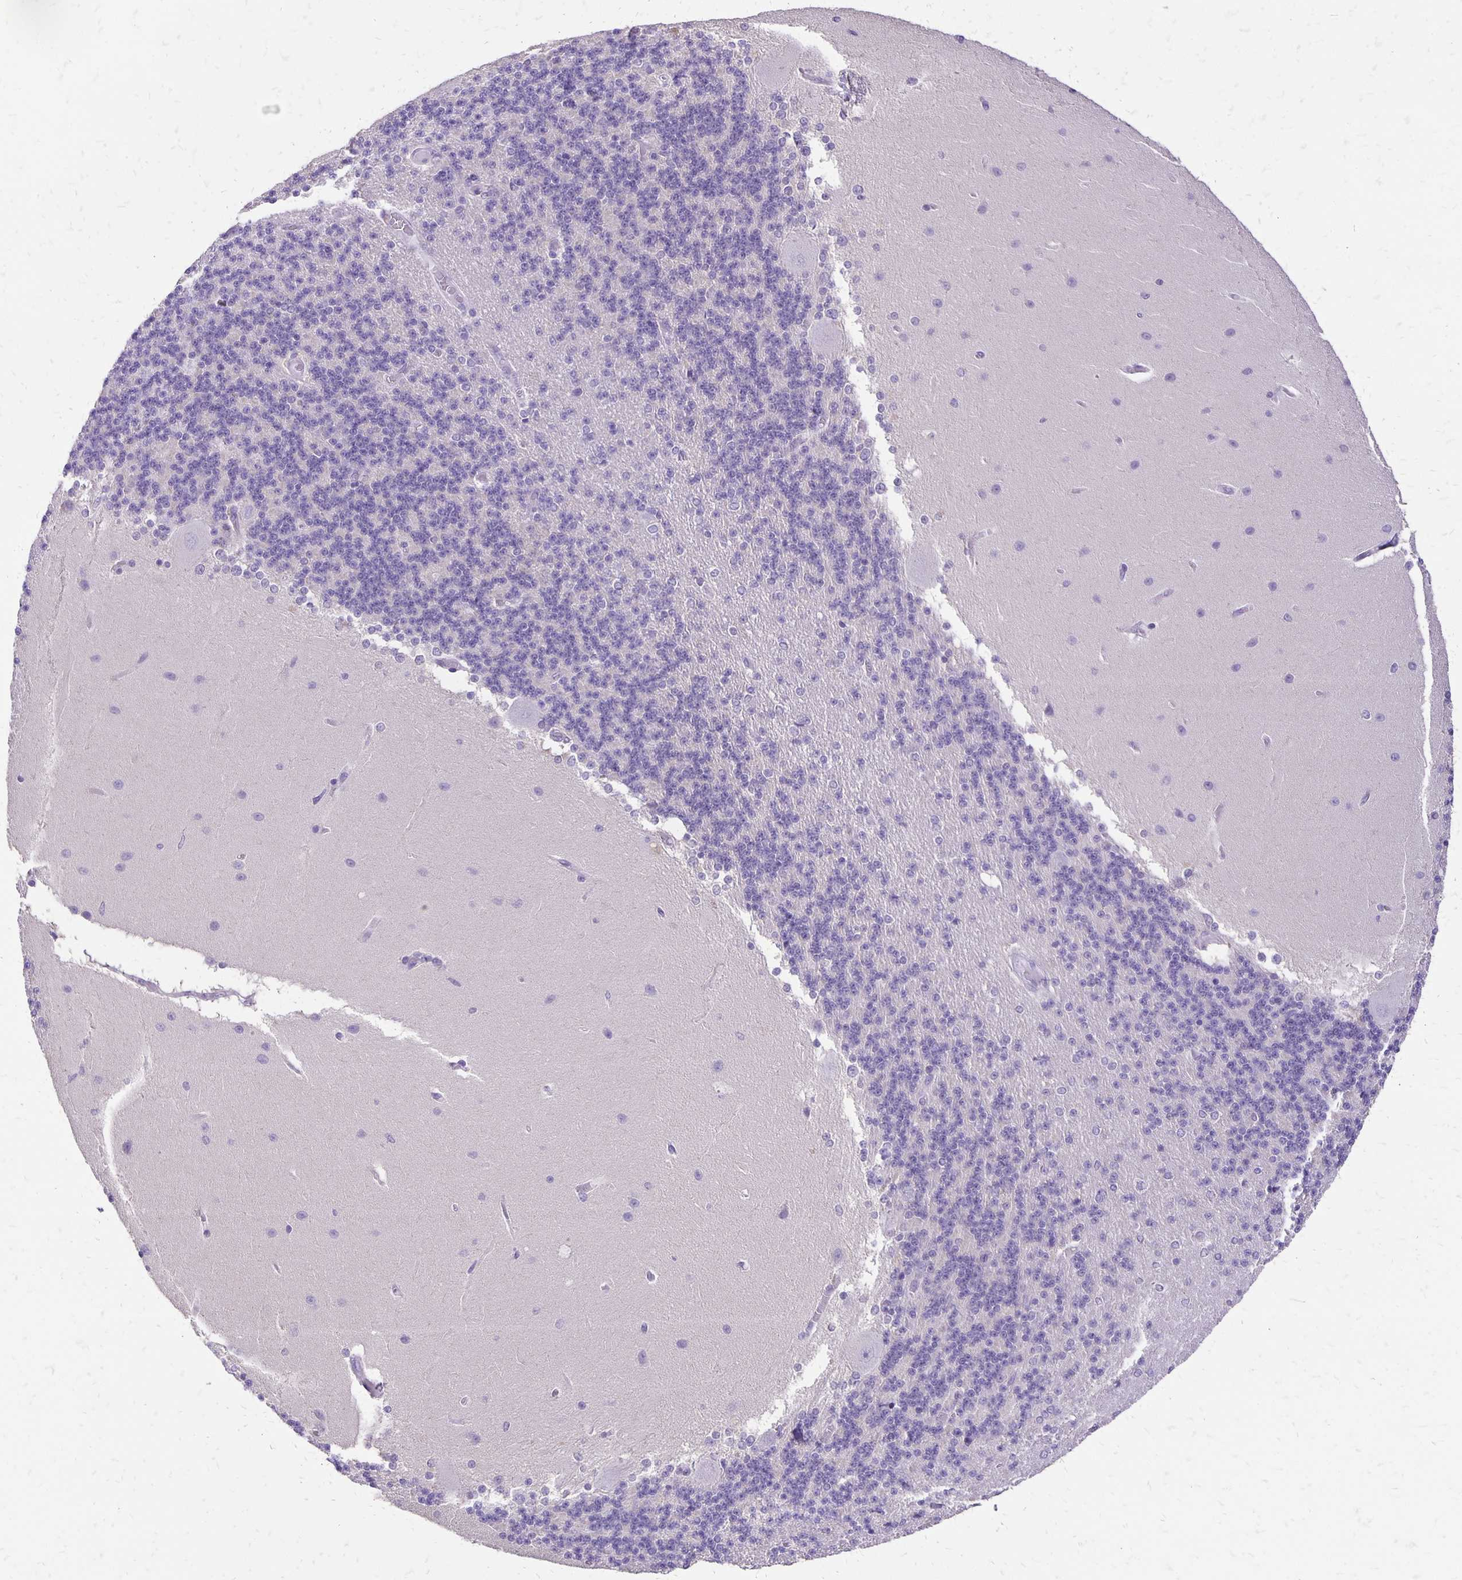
{"staining": {"intensity": "negative", "quantity": "none", "location": "none"}, "tissue": "cerebellum", "cell_type": "Cells in granular layer", "image_type": "normal", "snomed": [{"axis": "morphology", "description": "Normal tissue, NOS"}, {"axis": "topography", "description": "Cerebellum"}], "caption": "Photomicrograph shows no significant protein positivity in cells in granular layer of normal cerebellum.", "gene": "ANKRD45", "patient": {"sex": "female", "age": 54}}